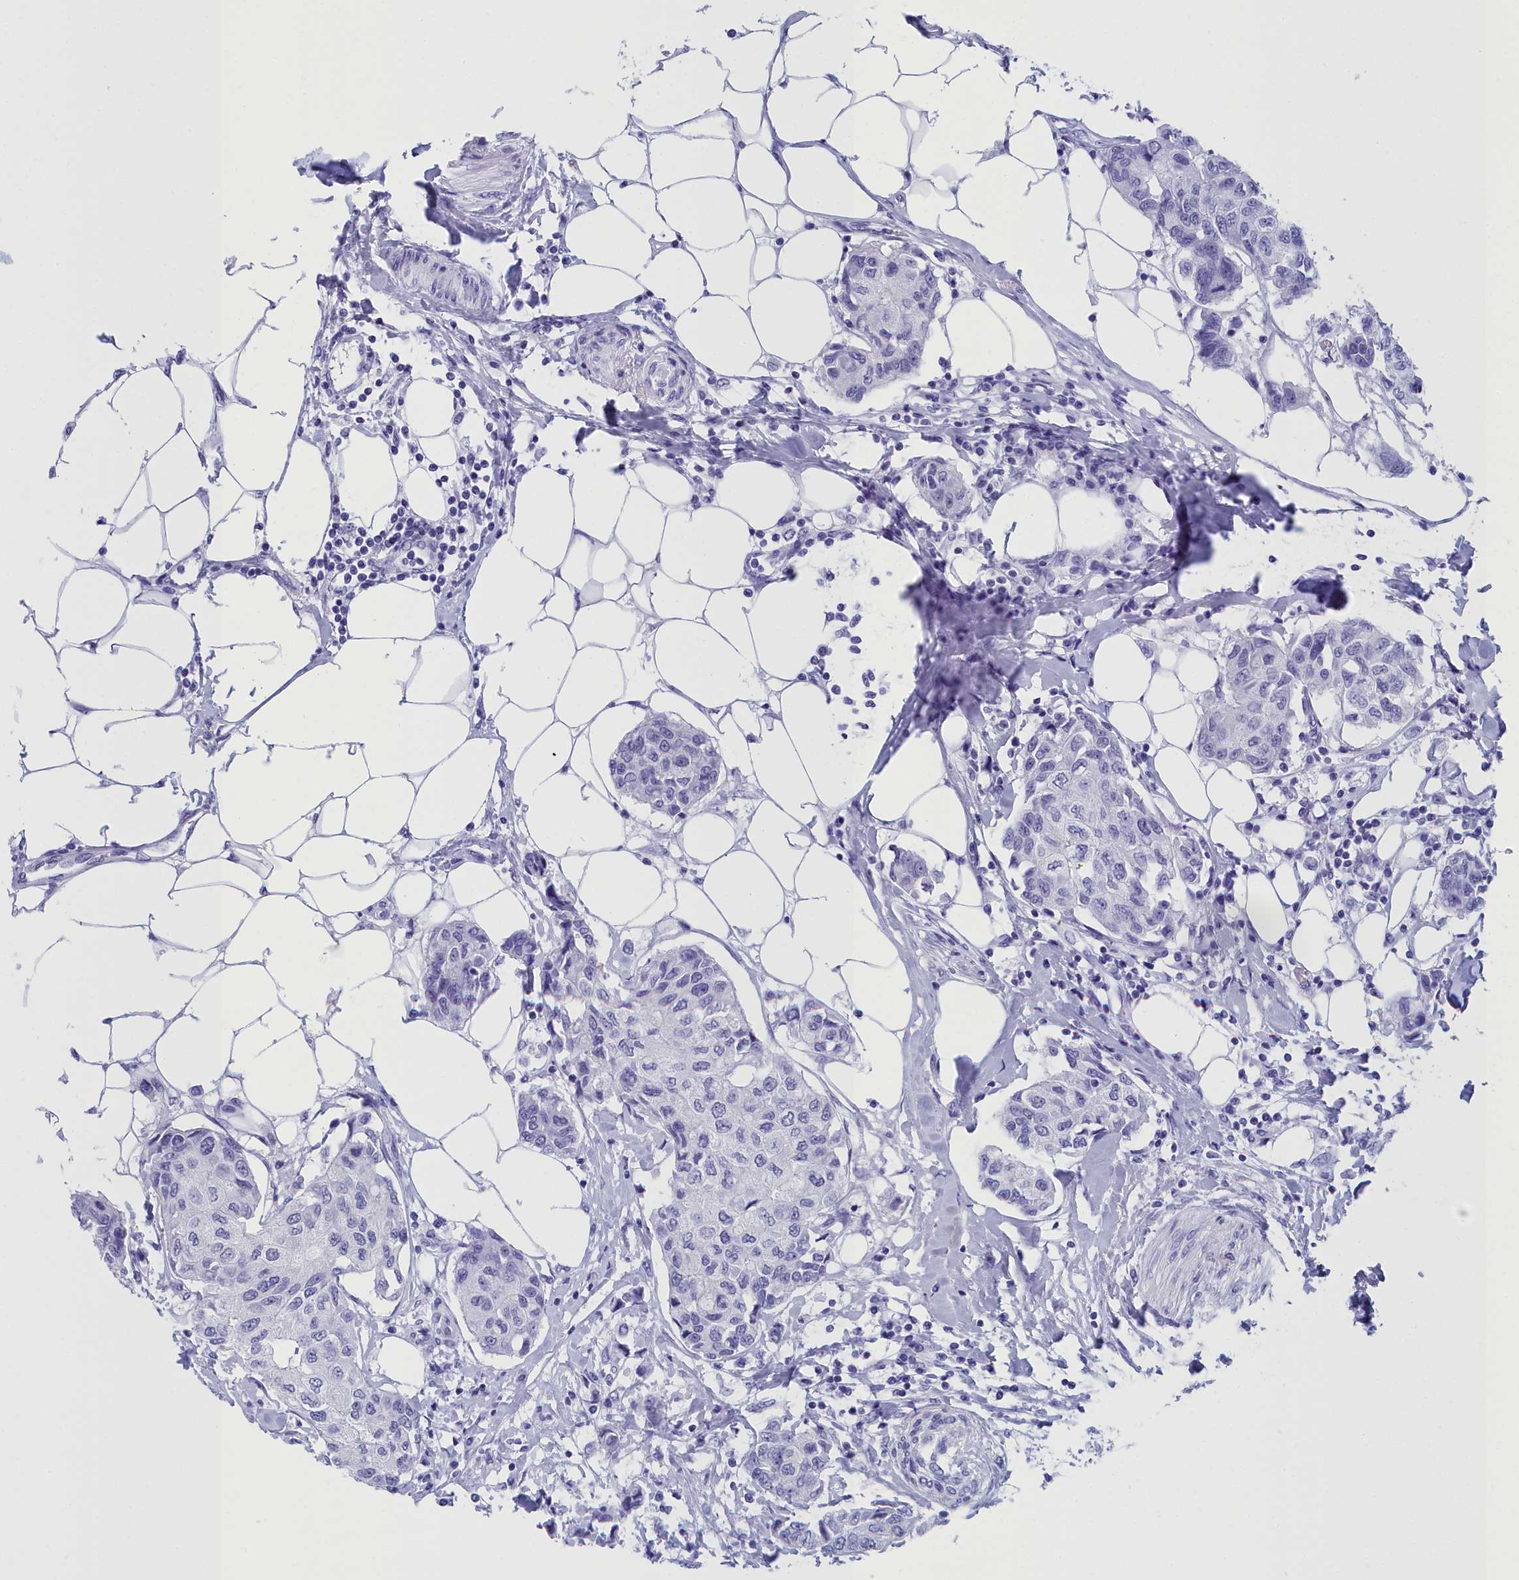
{"staining": {"intensity": "negative", "quantity": "none", "location": "none"}, "tissue": "breast cancer", "cell_type": "Tumor cells", "image_type": "cancer", "snomed": [{"axis": "morphology", "description": "Duct carcinoma"}, {"axis": "topography", "description": "Breast"}], "caption": "Protein analysis of breast cancer (invasive ductal carcinoma) shows no significant staining in tumor cells.", "gene": "CCDC97", "patient": {"sex": "female", "age": 80}}